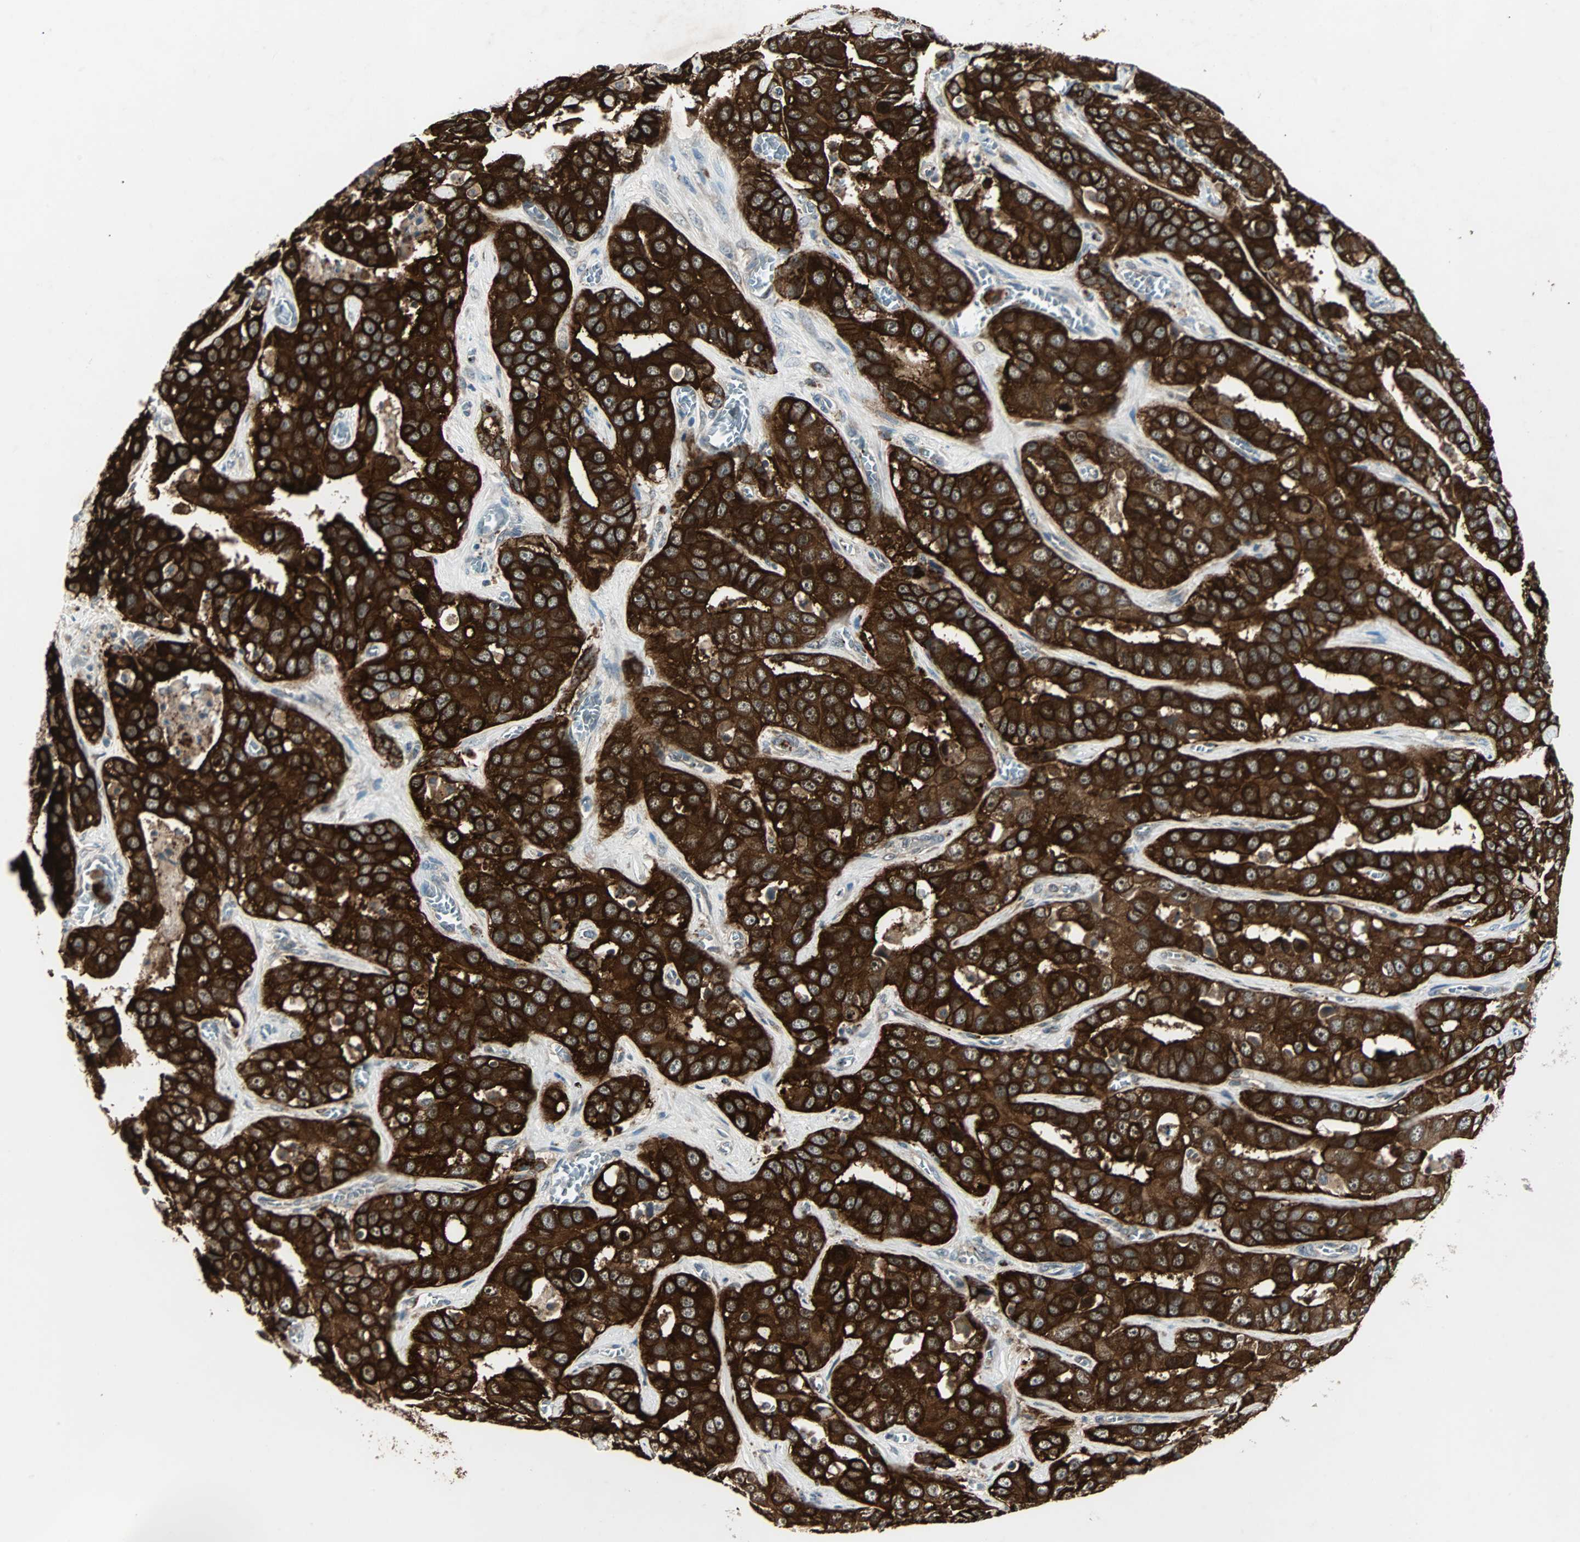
{"staining": {"intensity": "strong", "quantity": ">75%", "location": "cytoplasmic/membranous"}, "tissue": "liver cancer", "cell_type": "Tumor cells", "image_type": "cancer", "snomed": [{"axis": "morphology", "description": "Cholangiocarcinoma"}, {"axis": "topography", "description": "Liver"}], "caption": "A histopathology image of cholangiocarcinoma (liver) stained for a protein shows strong cytoplasmic/membranous brown staining in tumor cells.", "gene": "CMC2", "patient": {"sex": "female", "age": 52}}